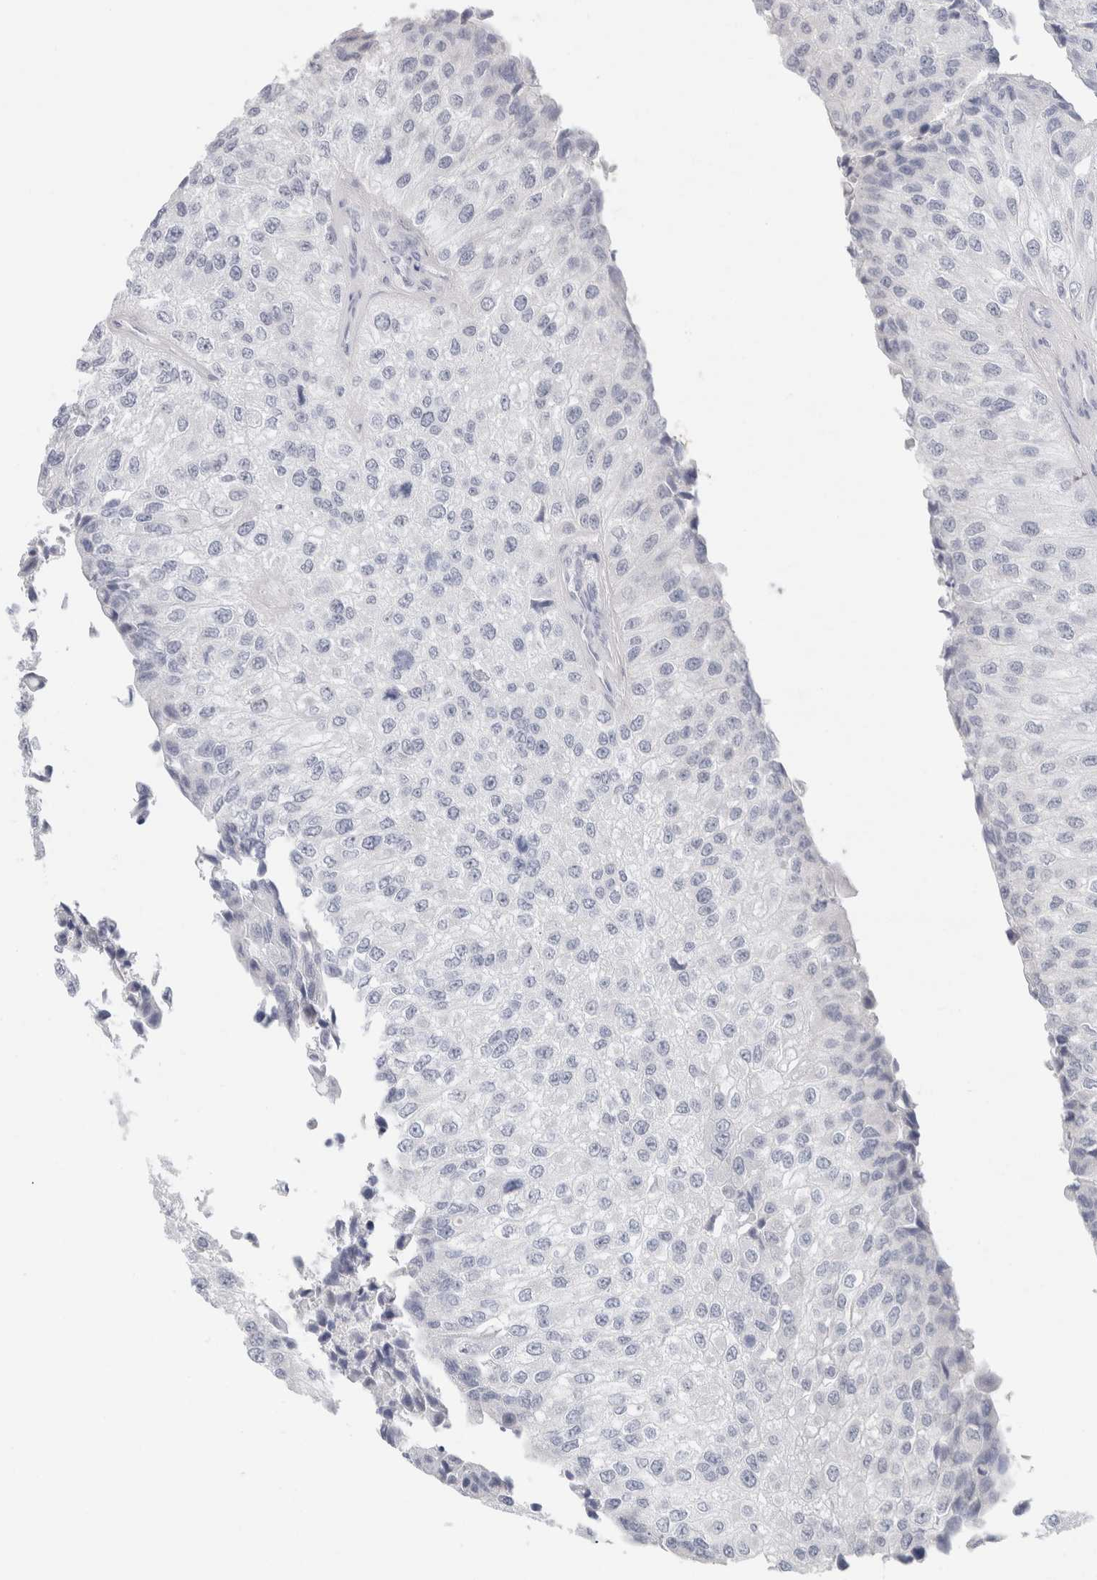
{"staining": {"intensity": "negative", "quantity": "none", "location": "none"}, "tissue": "urothelial cancer", "cell_type": "Tumor cells", "image_type": "cancer", "snomed": [{"axis": "morphology", "description": "Urothelial carcinoma, High grade"}, {"axis": "topography", "description": "Kidney"}, {"axis": "topography", "description": "Urinary bladder"}], "caption": "DAB immunohistochemical staining of human high-grade urothelial carcinoma exhibits no significant positivity in tumor cells.", "gene": "IL6", "patient": {"sex": "male", "age": 77}}